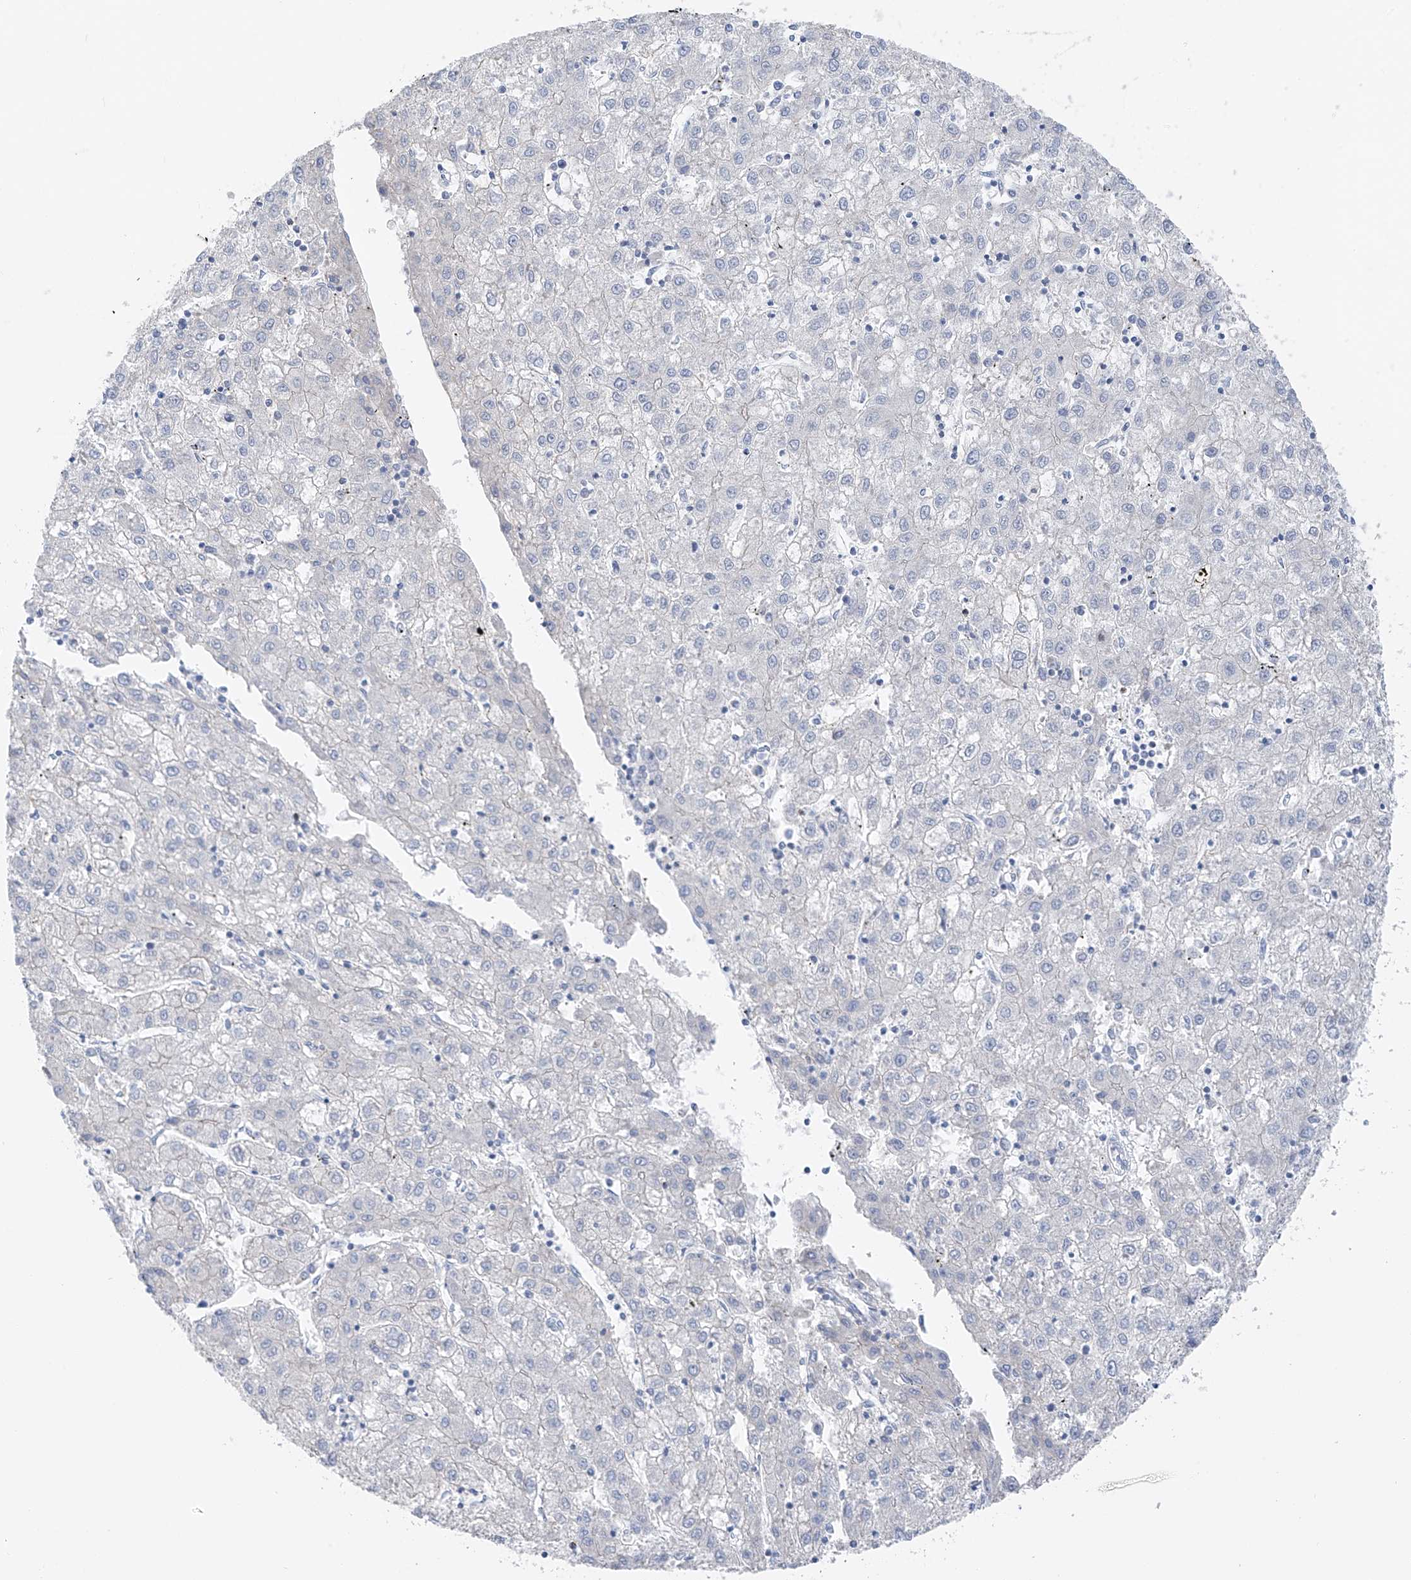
{"staining": {"intensity": "negative", "quantity": "none", "location": "none"}, "tissue": "liver cancer", "cell_type": "Tumor cells", "image_type": "cancer", "snomed": [{"axis": "morphology", "description": "Carcinoma, Hepatocellular, NOS"}, {"axis": "topography", "description": "Liver"}], "caption": "Immunohistochemical staining of liver cancer displays no significant positivity in tumor cells.", "gene": "POMGNT2", "patient": {"sex": "male", "age": 72}}